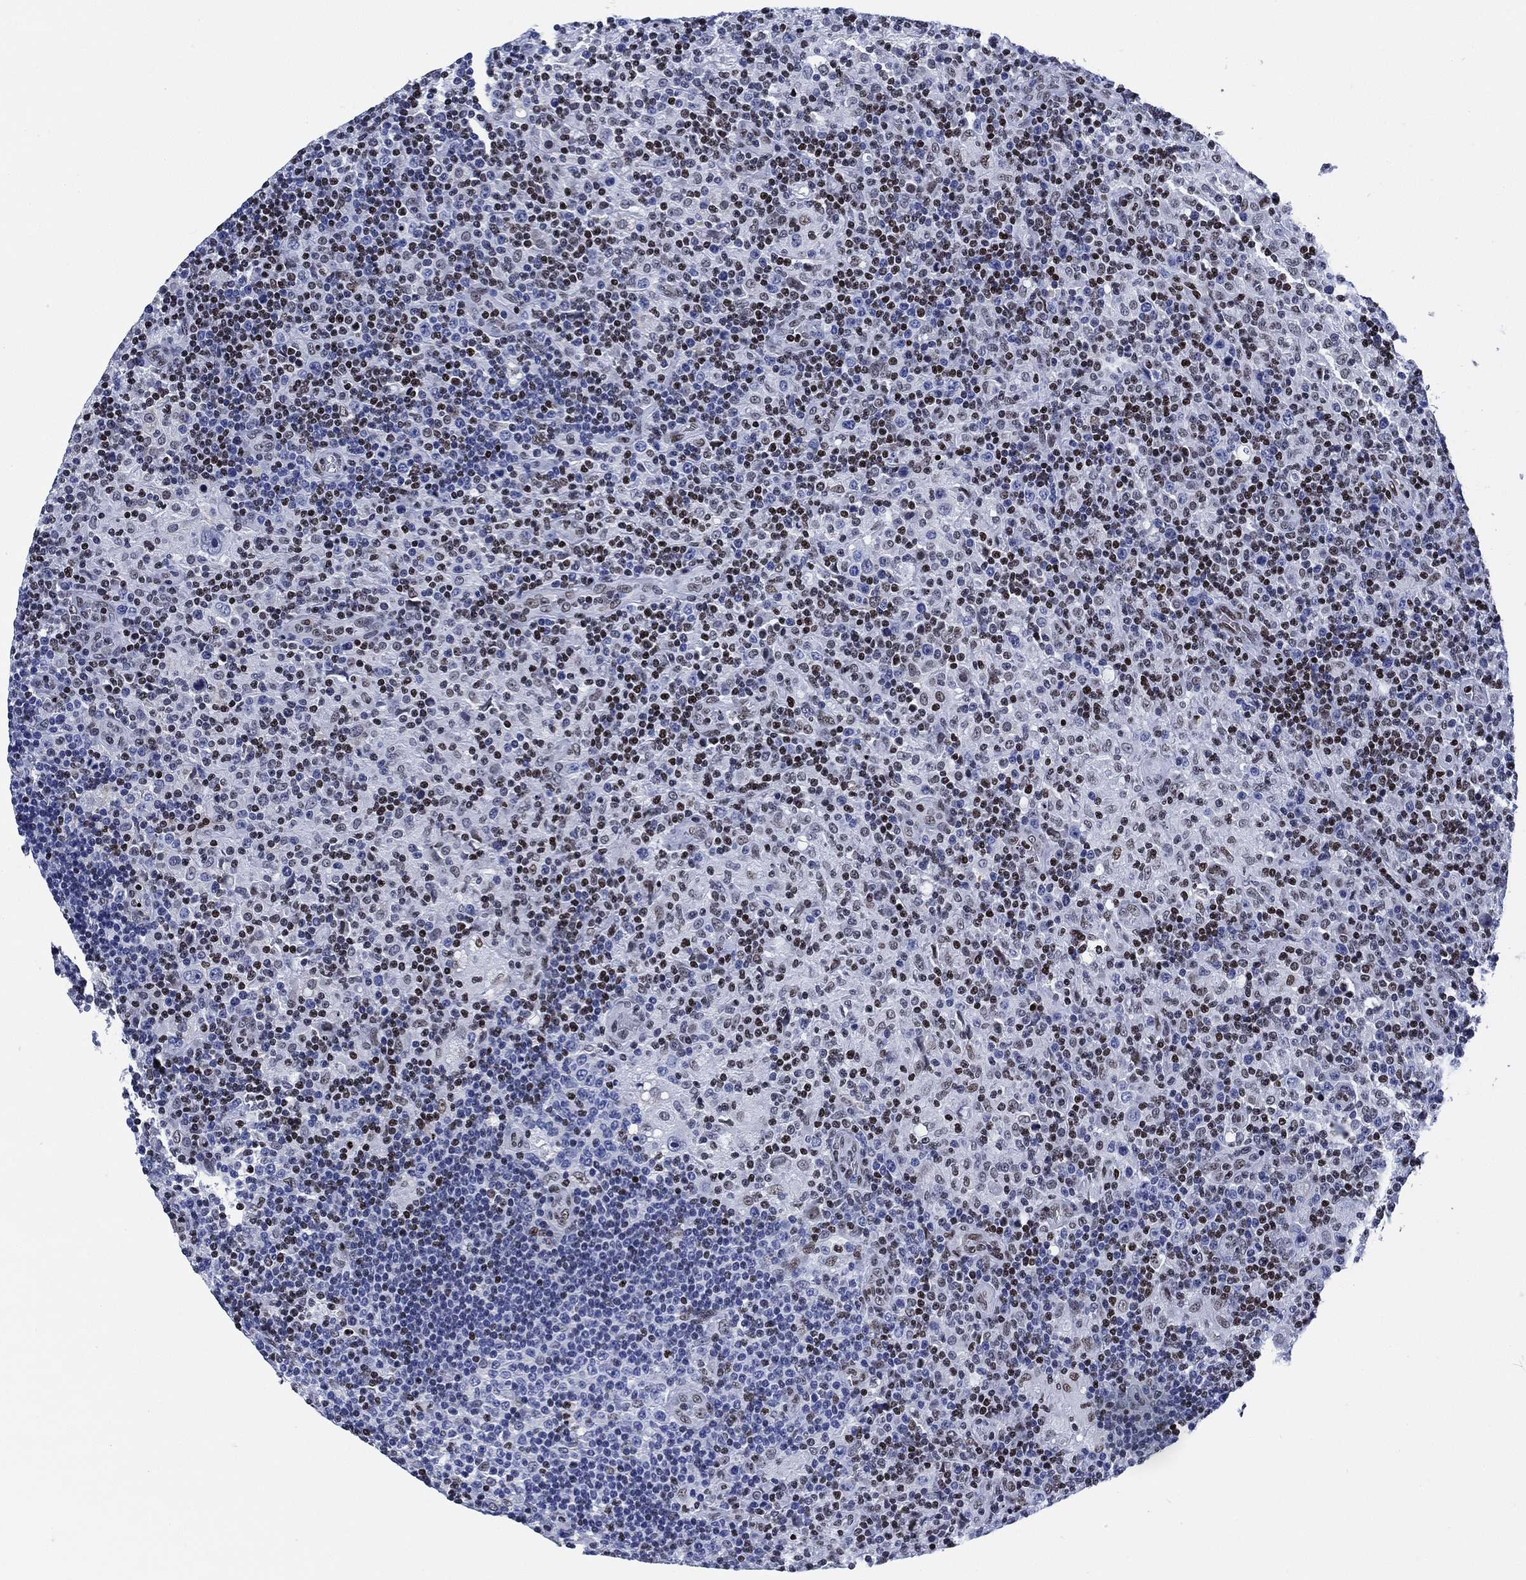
{"staining": {"intensity": "moderate", "quantity": "<25%", "location": "nuclear"}, "tissue": "lymphoma", "cell_type": "Tumor cells", "image_type": "cancer", "snomed": [{"axis": "morphology", "description": "Hodgkin's disease, NOS"}, {"axis": "topography", "description": "Lymph node"}], "caption": "Immunohistochemistry histopathology image of neoplastic tissue: human Hodgkin's disease stained using immunohistochemistry shows low levels of moderate protein expression localized specifically in the nuclear of tumor cells, appearing as a nuclear brown color.", "gene": "H1-10", "patient": {"sex": "male", "age": 70}}